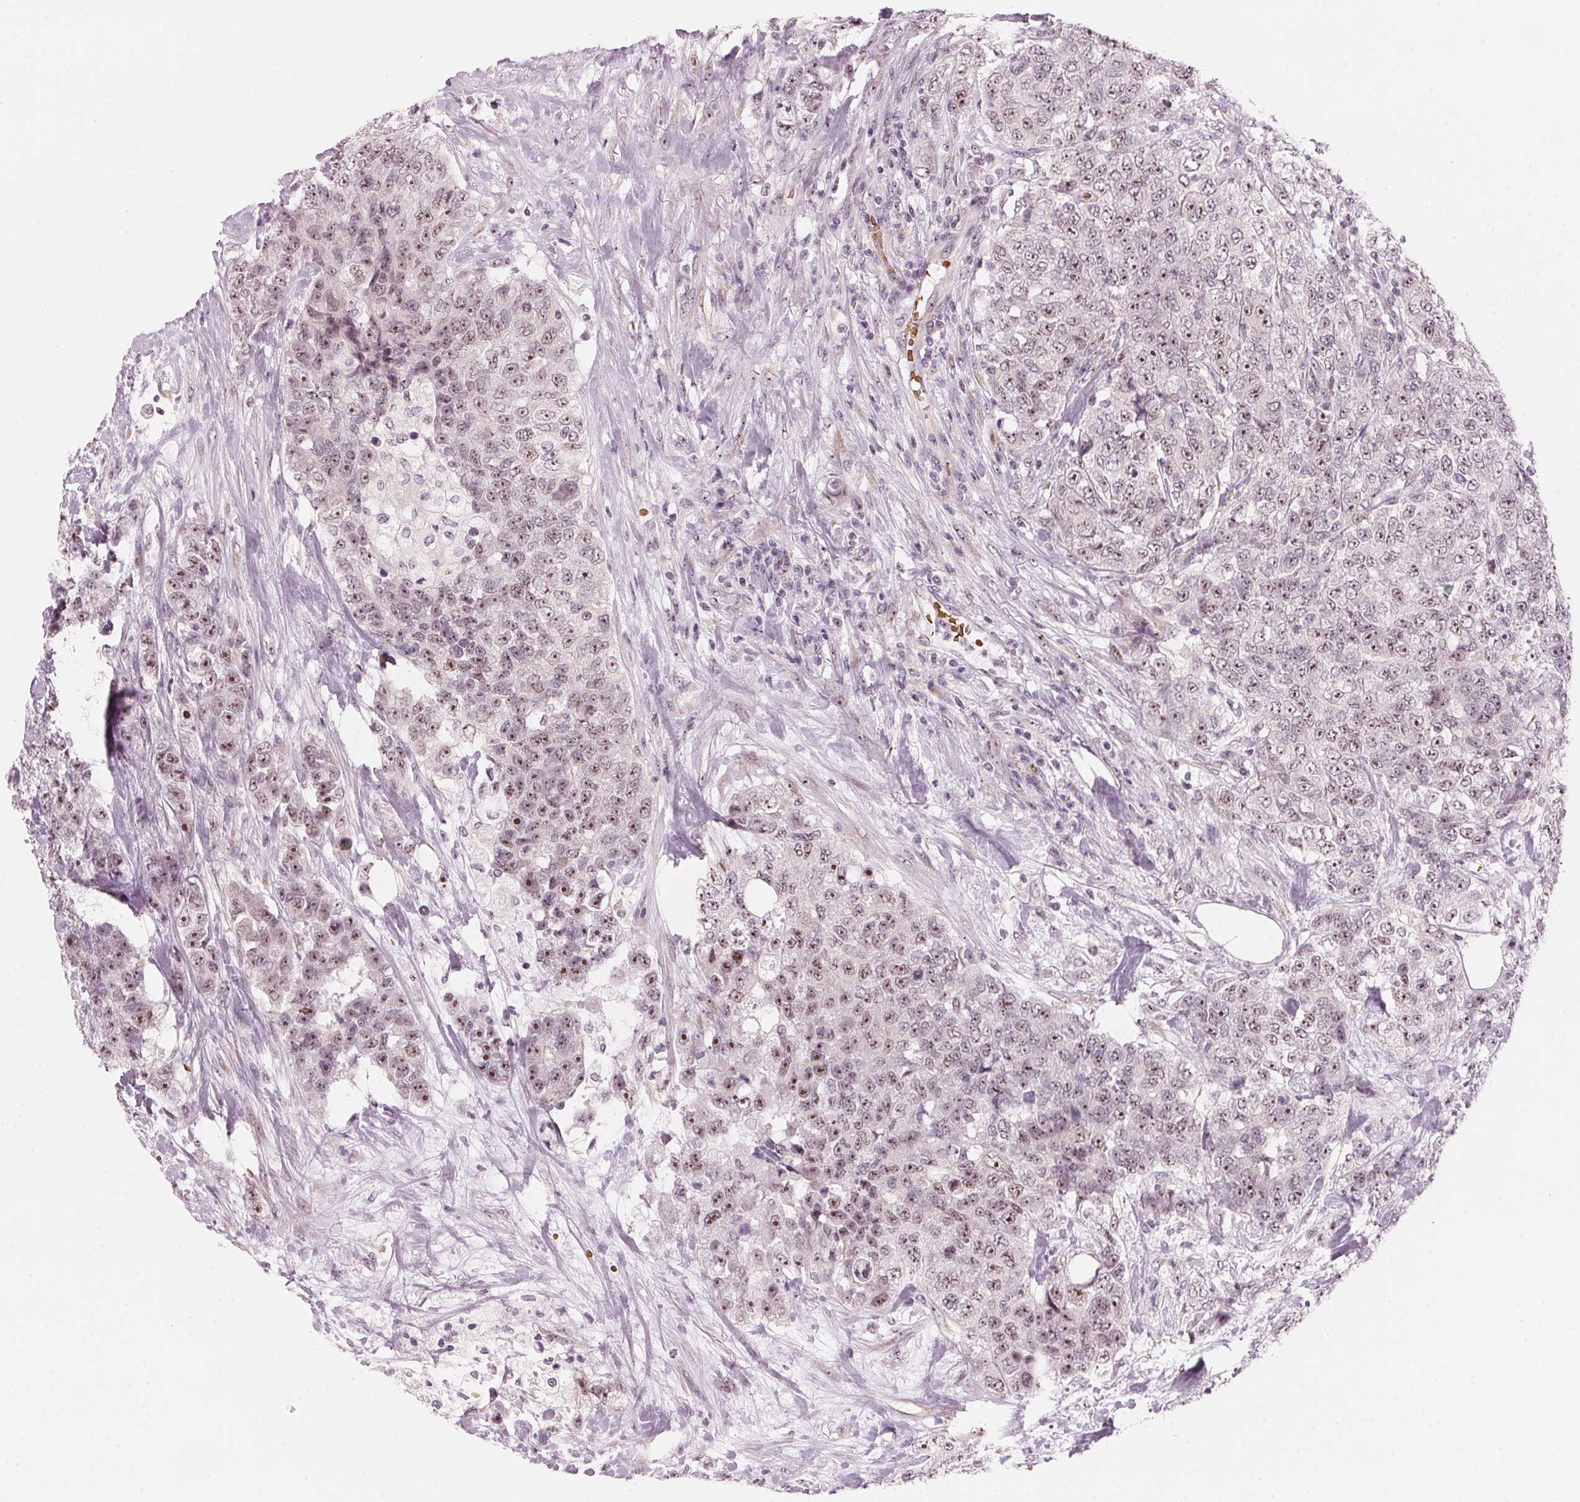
{"staining": {"intensity": "moderate", "quantity": ">75%", "location": "nuclear"}, "tissue": "urothelial cancer", "cell_type": "Tumor cells", "image_type": "cancer", "snomed": [{"axis": "morphology", "description": "Urothelial carcinoma, High grade"}, {"axis": "topography", "description": "Urinary bladder"}], "caption": "Urothelial cancer tissue demonstrates moderate nuclear staining in about >75% of tumor cells The staining was performed using DAB (3,3'-diaminobenzidine), with brown indicating positive protein expression. Nuclei are stained blue with hematoxylin.", "gene": "DNTTIP2", "patient": {"sex": "female", "age": 78}}